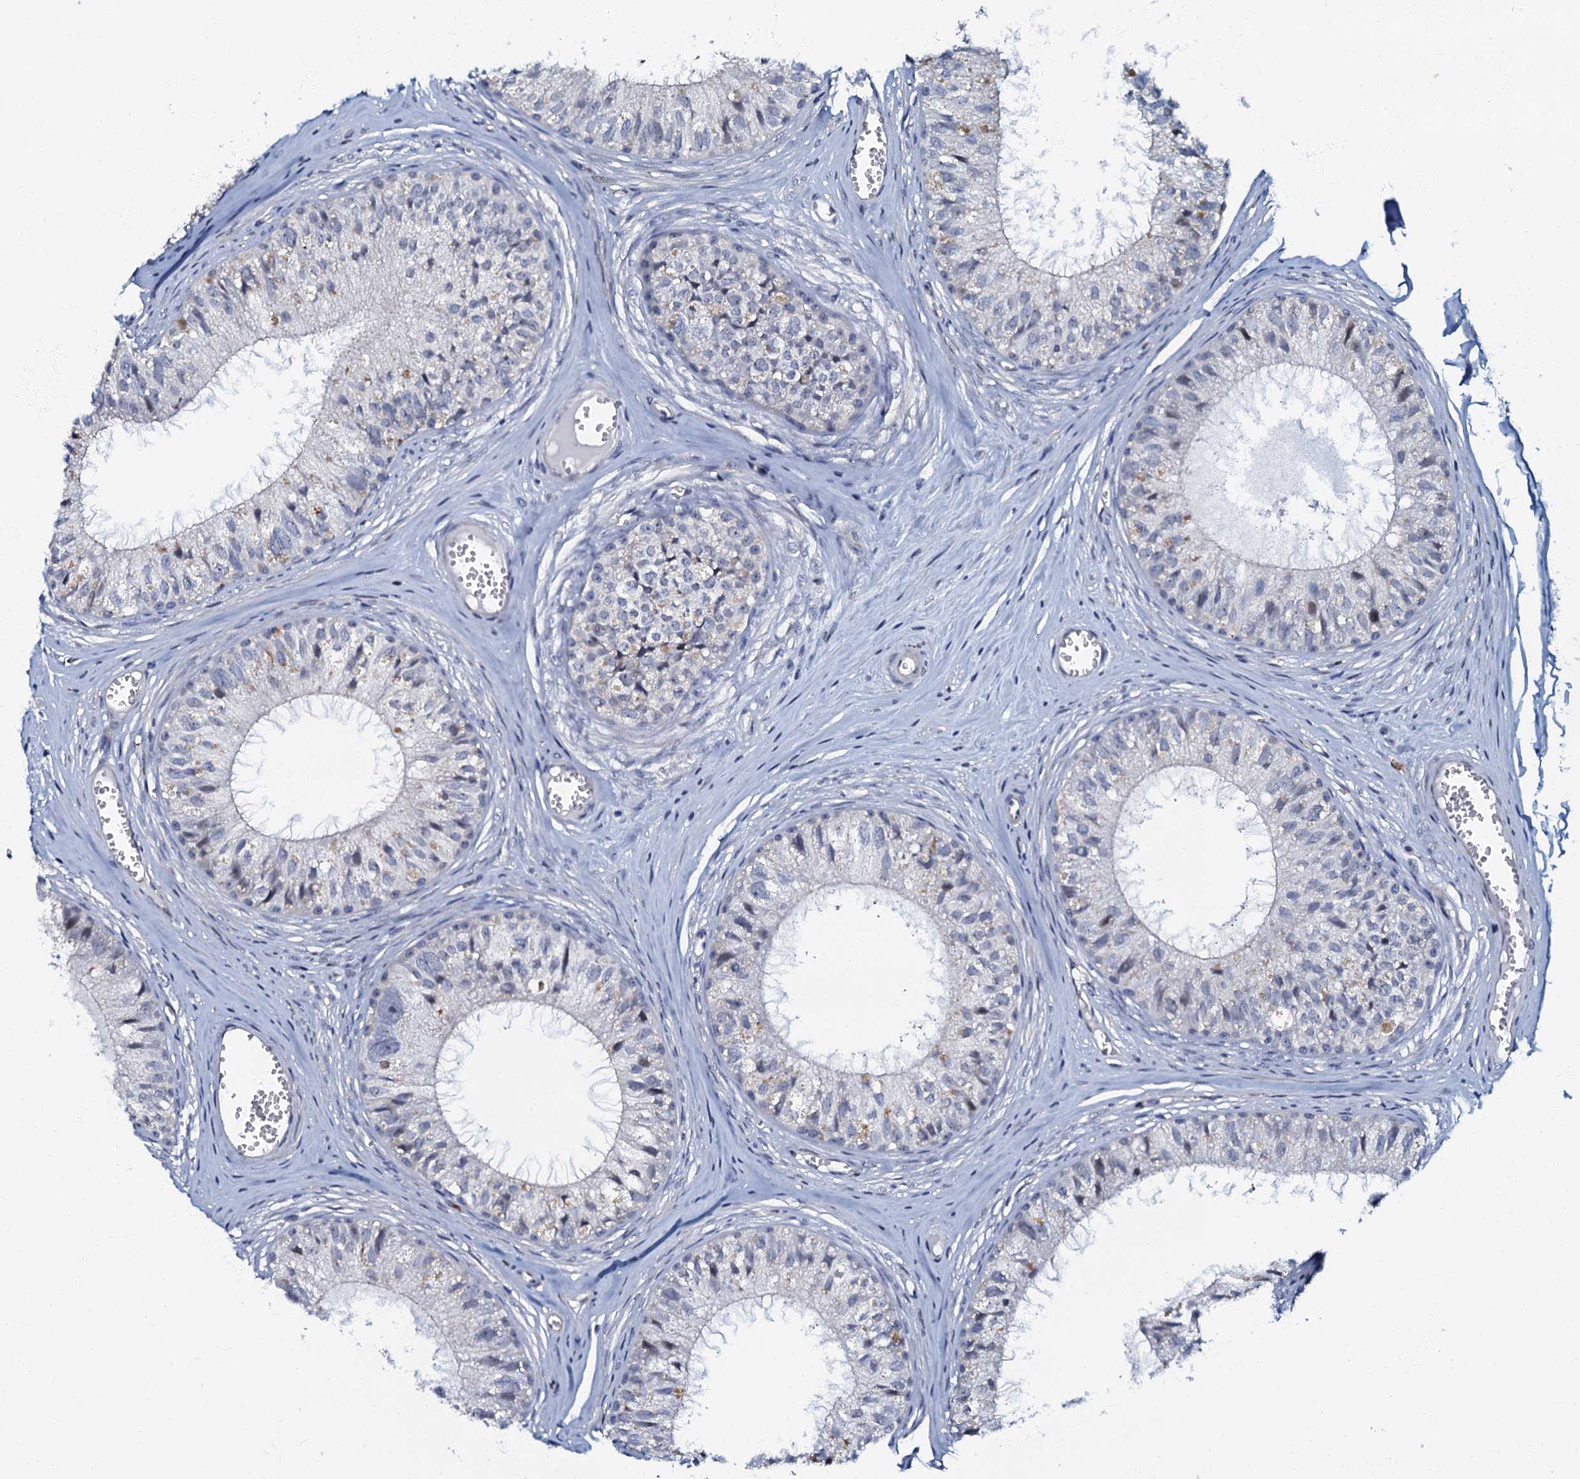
{"staining": {"intensity": "moderate", "quantity": "<25%", "location": "nuclear"}, "tissue": "epididymis", "cell_type": "Glandular cells", "image_type": "normal", "snomed": [{"axis": "morphology", "description": "Normal tissue, NOS"}, {"axis": "topography", "description": "Epididymis"}], "caption": "Glandular cells show low levels of moderate nuclear staining in approximately <25% of cells in unremarkable human epididymis.", "gene": "OLAH", "patient": {"sex": "male", "age": 36}}